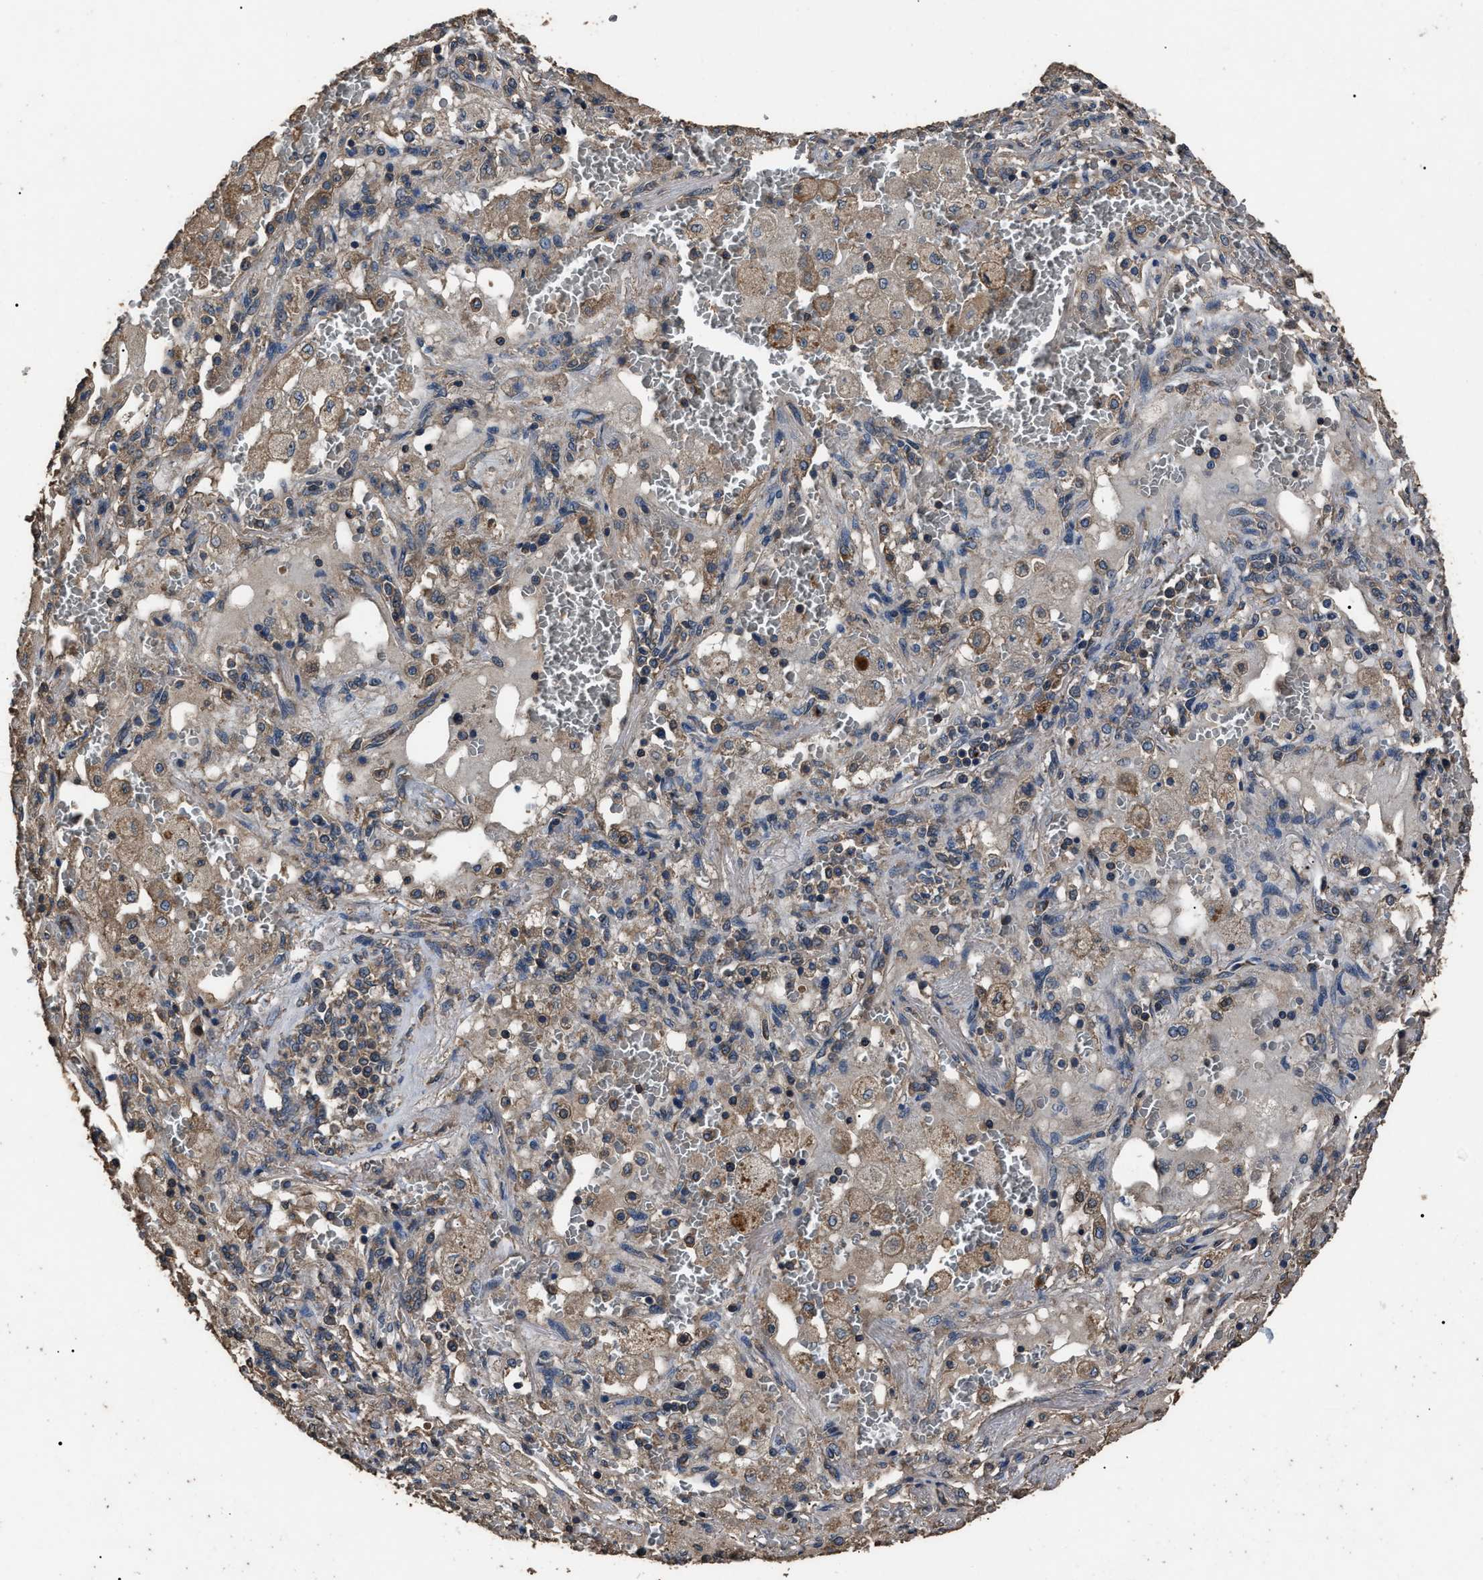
{"staining": {"intensity": "weak", "quantity": "<25%", "location": "cytoplasmic/membranous"}, "tissue": "lung cancer", "cell_type": "Tumor cells", "image_type": "cancer", "snomed": [{"axis": "morphology", "description": "Squamous cell carcinoma, NOS"}, {"axis": "topography", "description": "Lung"}], "caption": "An immunohistochemistry photomicrograph of lung cancer (squamous cell carcinoma) is shown. There is no staining in tumor cells of lung cancer (squamous cell carcinoma).", "gene": "RNF216", "patient": {"sex": "male", "age": 61}}